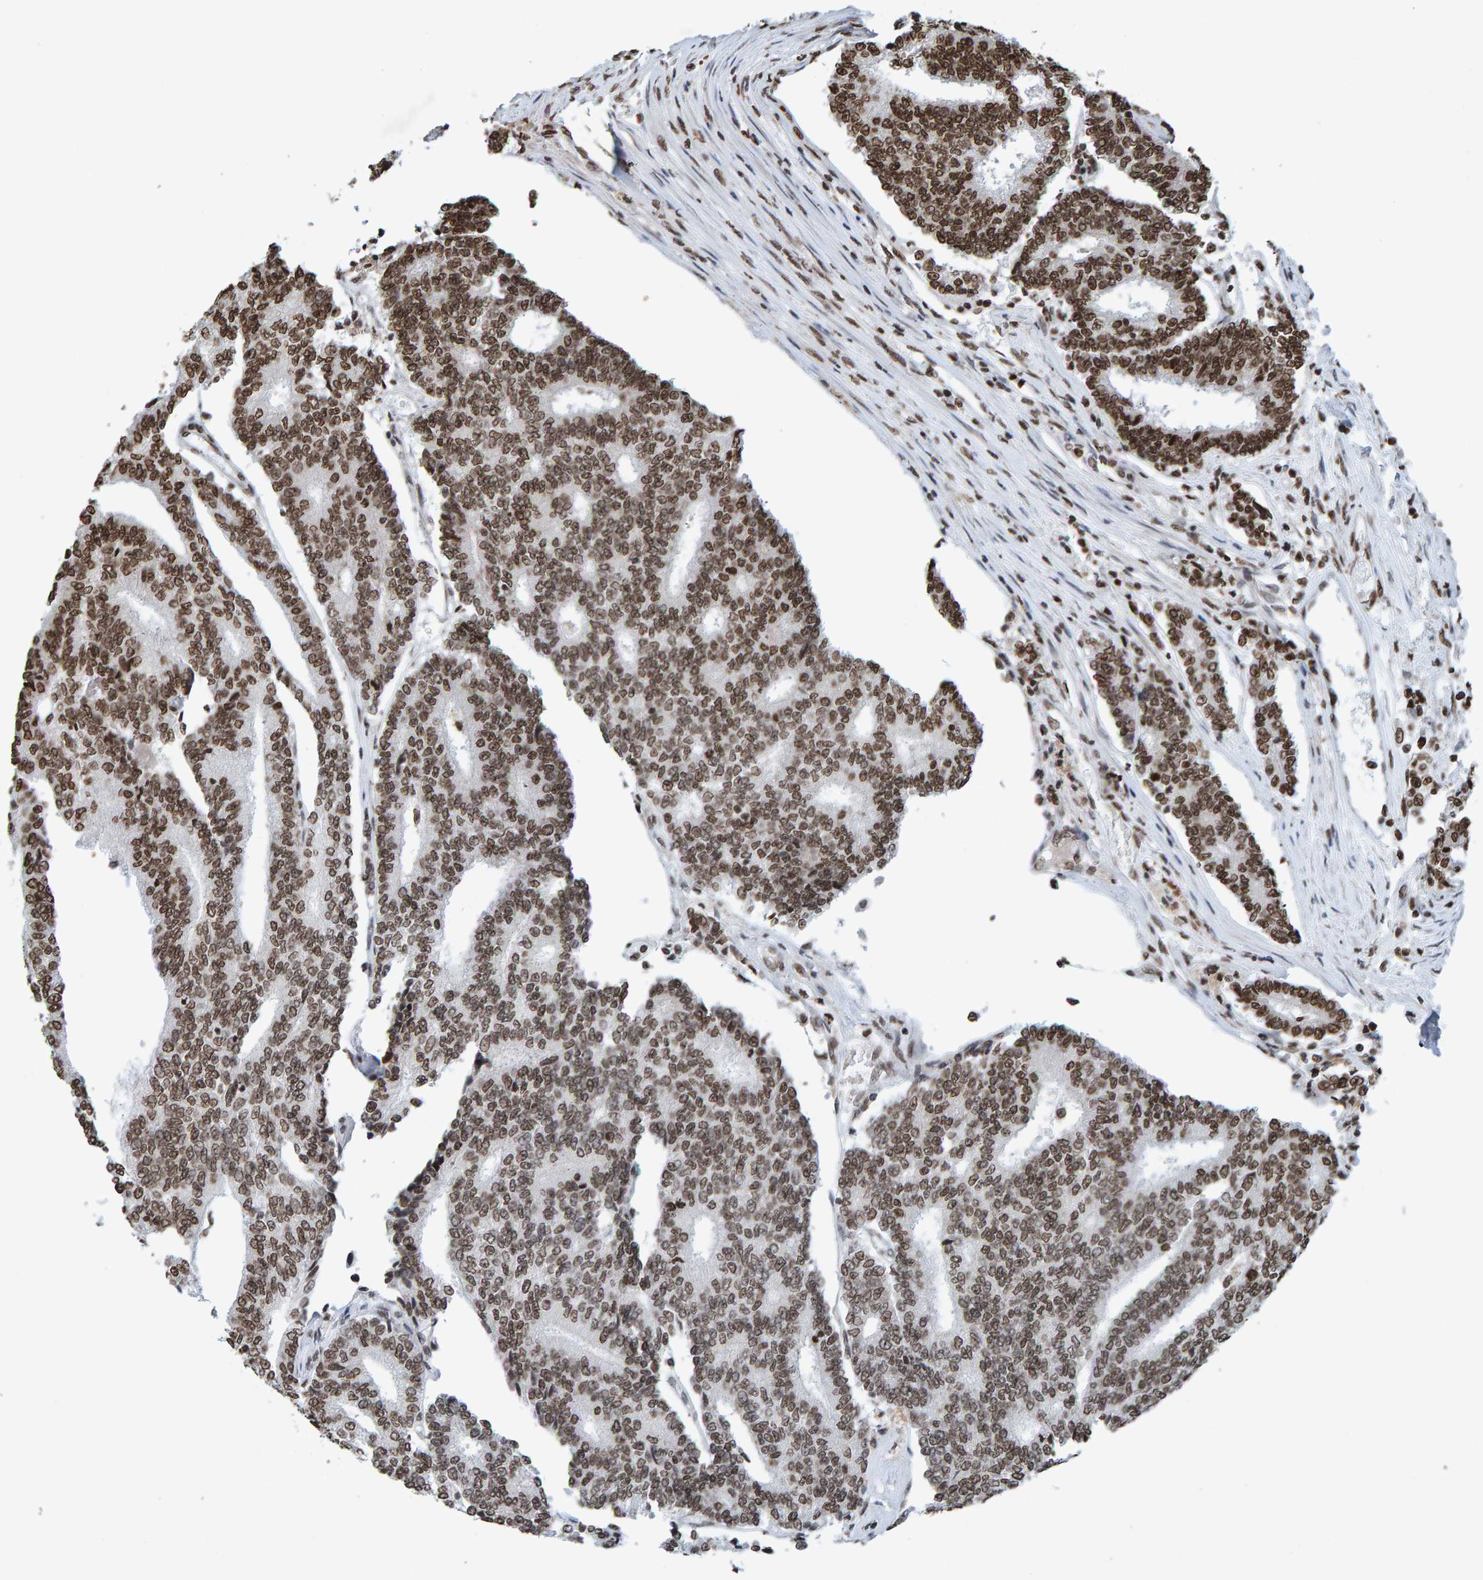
{"staining": {"intensity": "strong", "quantity": ">75%", "location": "nuclear"}, "tissue": "prostate cancer", "cell_type": "Tumor cells", "image_type": "cancer", "snomed": [{"axis": "morphology", "description": "Normal tissue, NOS"}, {"axis": "morphology", "description": "Adenocarcinoma, High grade"}, {"axis": "topography", "description": "Prostate"}, {"axis": "topography", "description": "Seminal veicle"}], "caption": "Adenocarcinoma (high-grade) (prostate) stained for a protein (brown) shows strong nuclear positive positivity in approximately >75% of tumor cells.", "gene": "H2AZ1", "patient": {"sex": "male", "age": 55}}